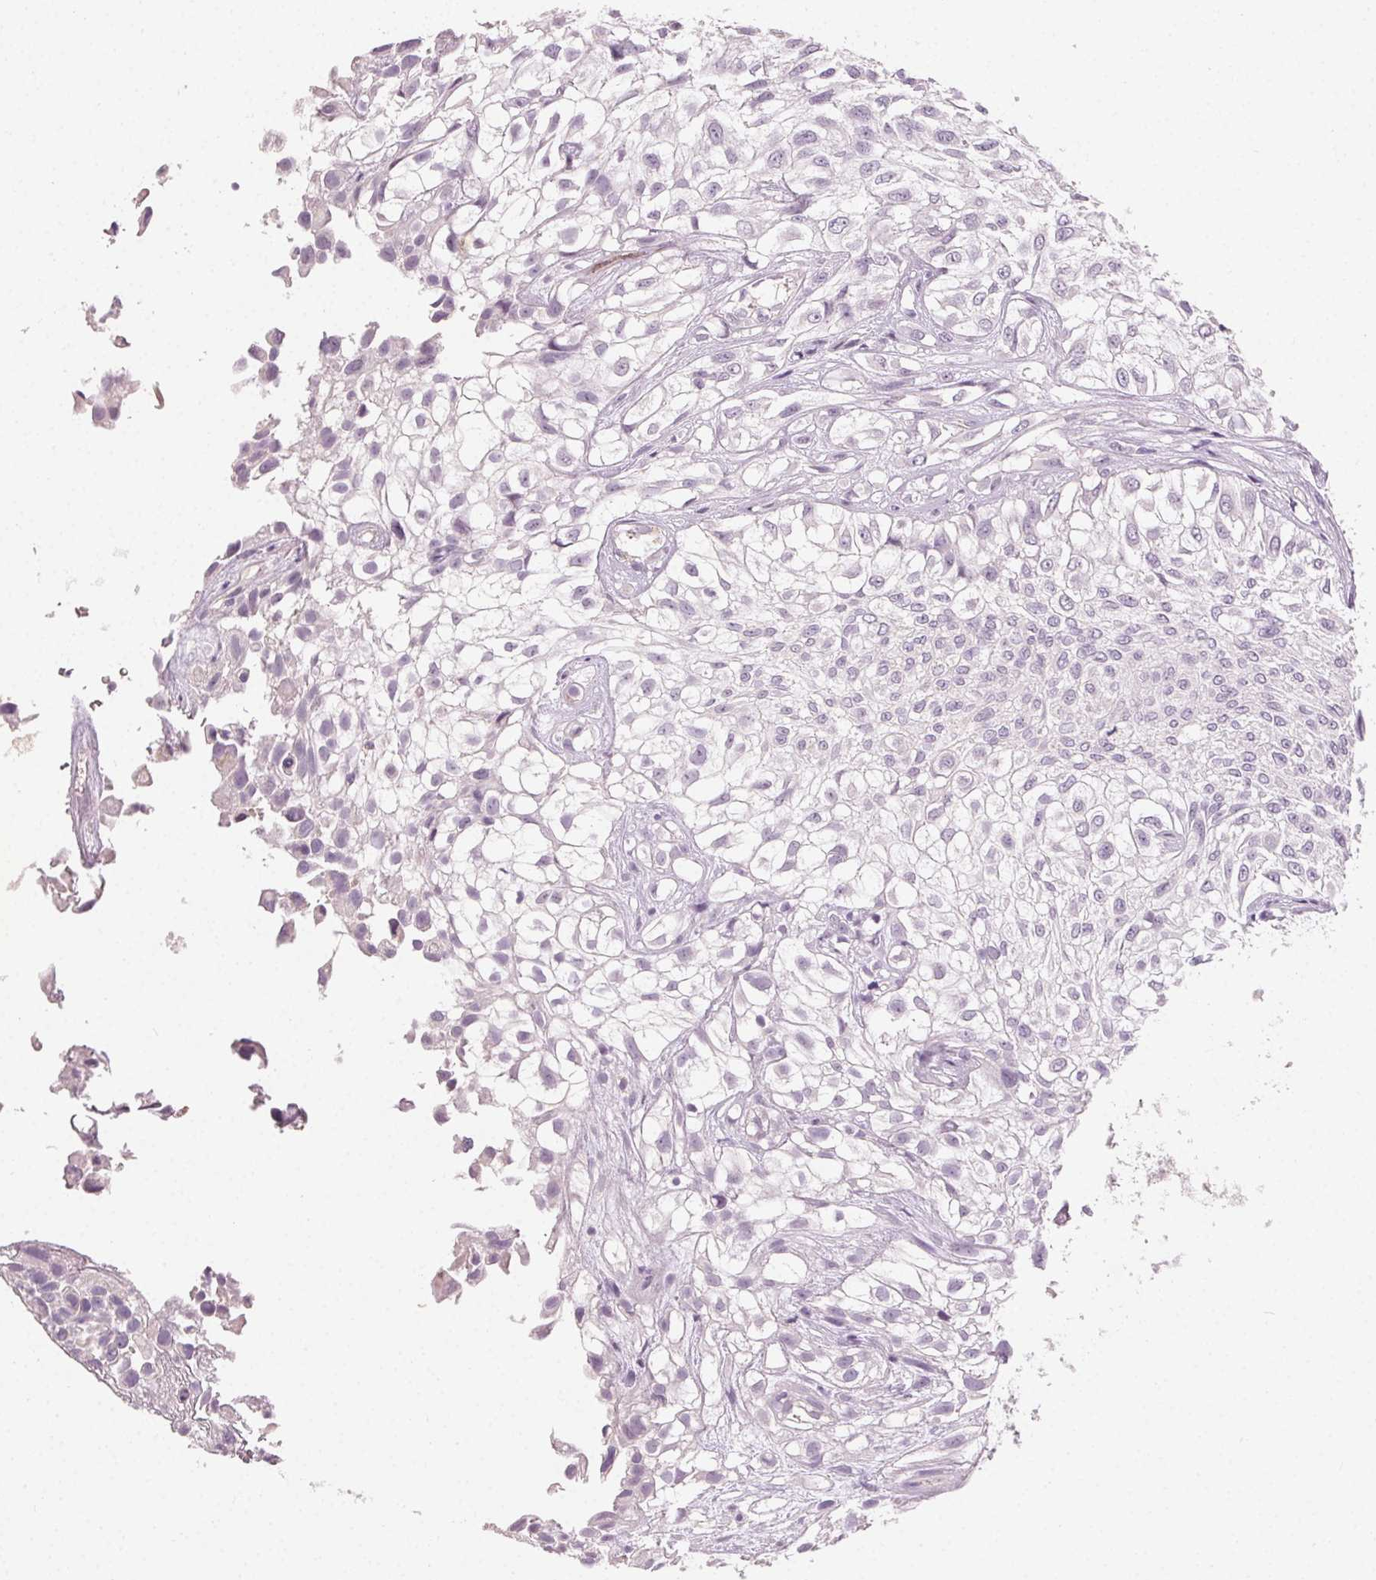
{"staining": {"intensity": "negative", "quantity": "none", "location": "none"}, "tissue": "urothelial cancer", "cell_type": "Tumor cells", "image_type": "cancer", "snomed": [{"axis": "morphology", "description": "Urothelial carcinoma, High grade"}, {"axis": "topography", "description": "Urinary bladder"}], "caption": "Tumor cells are negative for protein expression in human urothelial carcinoma (high-grade). (DAB (3,3'-diaminobenzidine) immunohistochemistry (IHC), high magnification).", "gene": "CLTRN", "patient": {"sex": "male", "age": 56}}